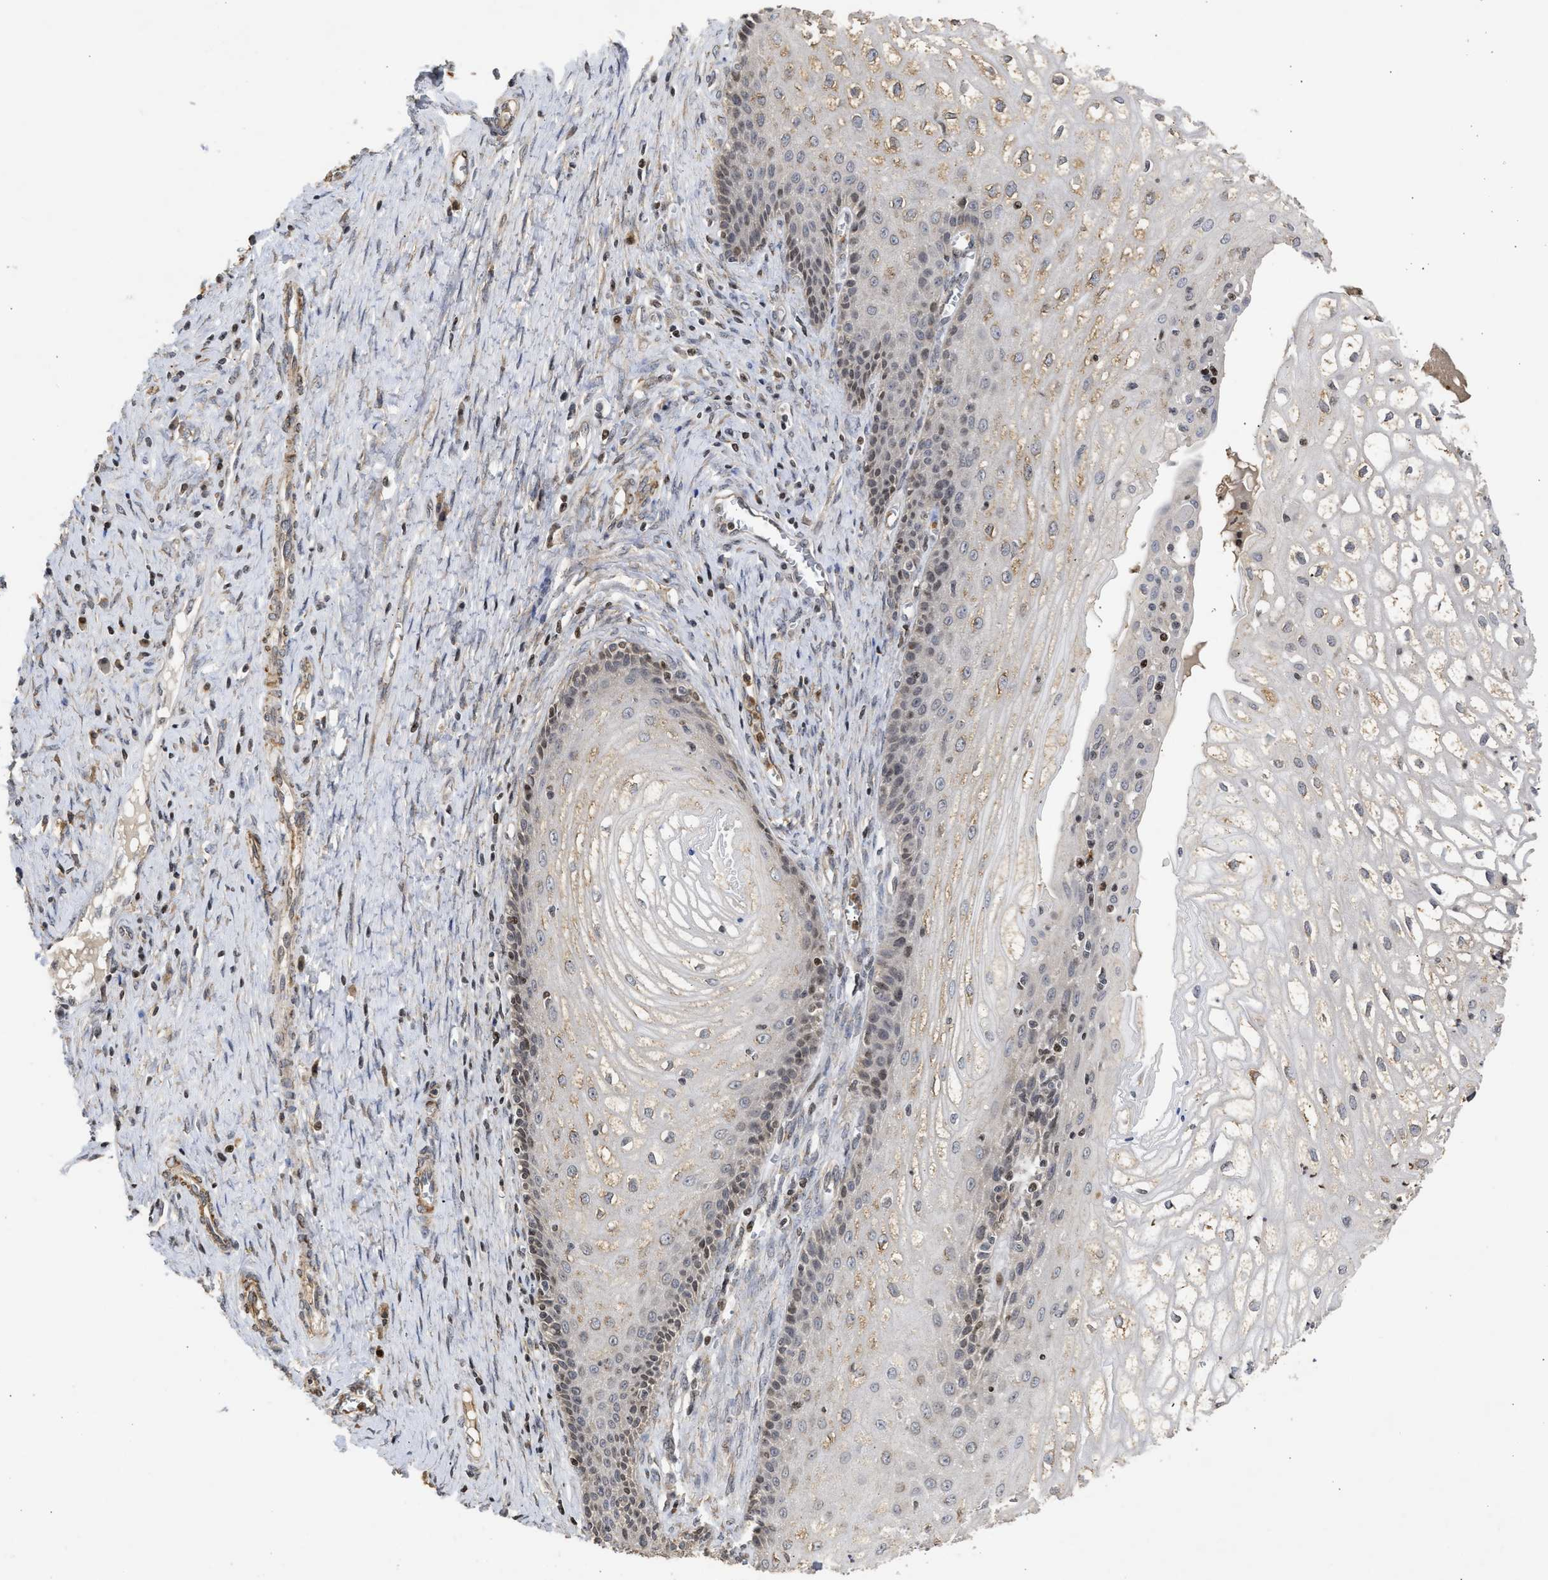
{"staining": {"intensity": "weak", "quantity": "<25%", "location": "cytoplasmic/membranous"}, "tissue": "cervical cancer", "cell_type": "Tumor cells", "image_type": "cancer", "snomed": [{"axis": "morphology", "description": "Adenocarcinoma, NOS"}, {"axis": "topography", "description": "Cervix"}], "caption": "A photomicrograph of human cervical cancer is negative for staining in tumor cells. (DAB immunohistochemistry (IHC) with hematoxylin counter stain).", "gene": "ENSG00000142539", "patient": {"sex": "female", "age": 44}}